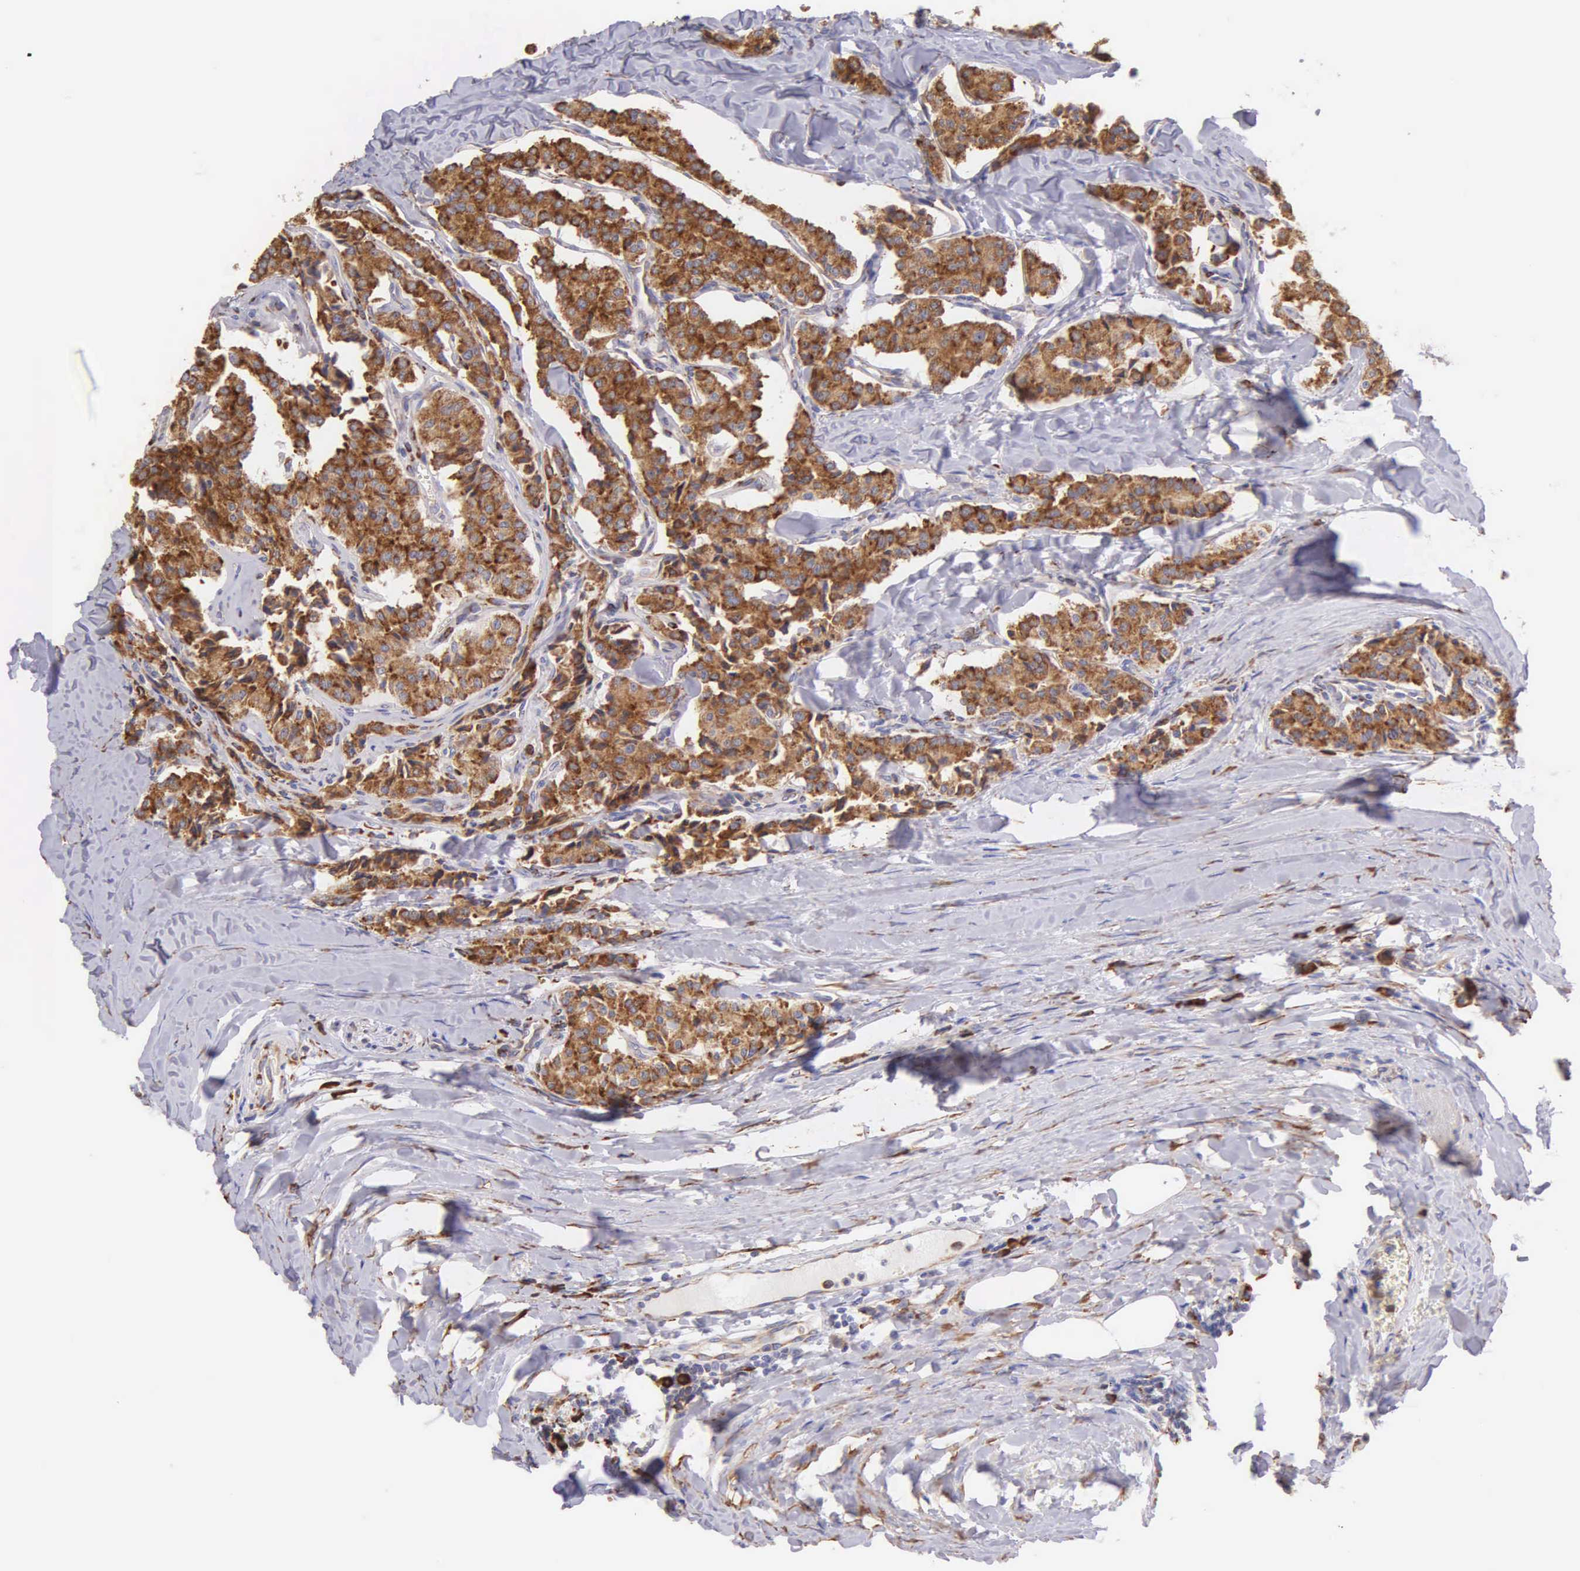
{"staining": {"intensity": "moderate", "quantity": ">75%", "location": "cytoplasmic/membranous"}, "tissue": "carcinoid", "cell_type": "Tumor cells", "image_type": "cancer", "snomed": [{"axis": "morphology", "description": "Carcinoid, malignant, NOS"}, {"axis": "topography", "description": "Bronchus"}], "caption": "DAB (3,3'-diaminobenzidine) immunohistochemical staining of human carcinoid reveals moderate cytoplasmic/membranous protein positivity in approximately >75% of tumor cells.", "gene": "CKAP4", "patient": {"sex": "male", "age": 55}}